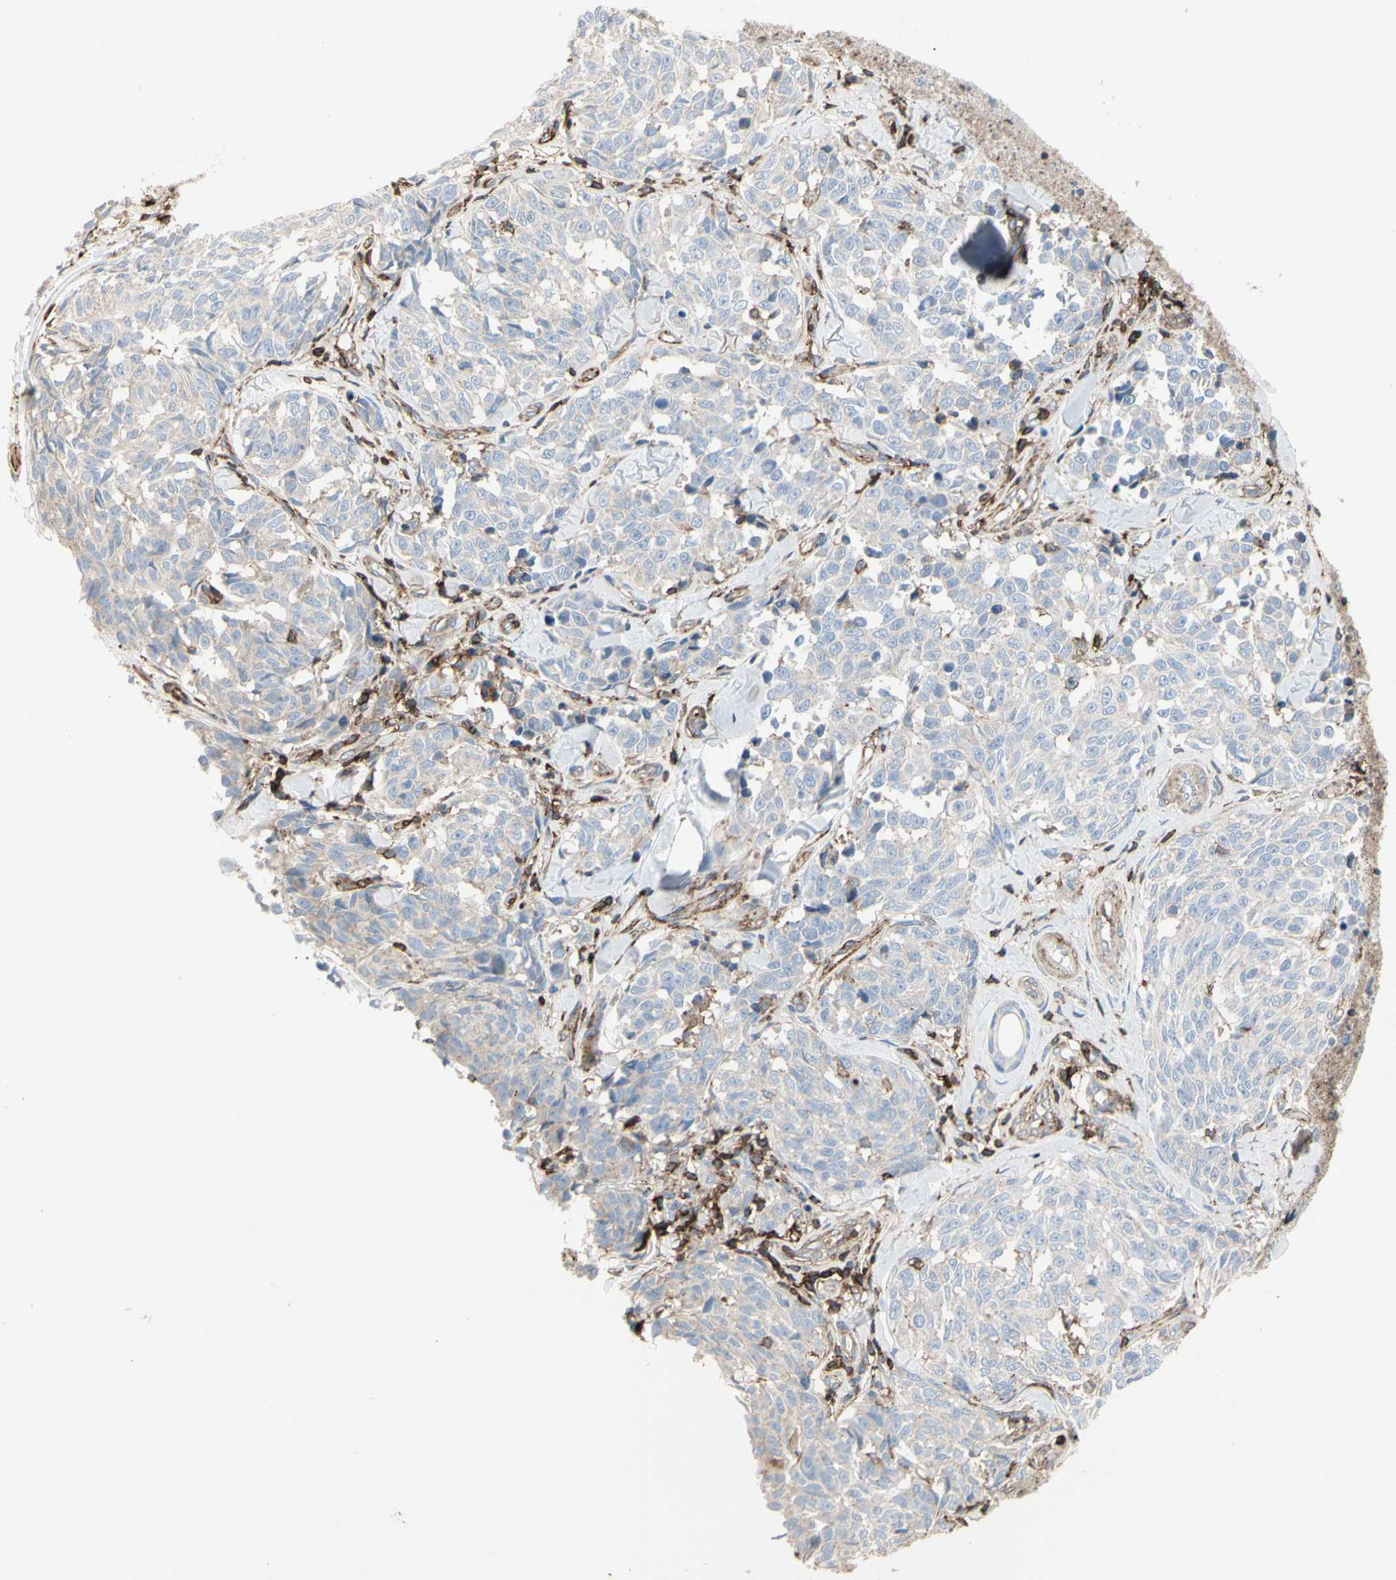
{"staining": {"intensity": "weak", "quantity": "<25%", "location": "cytoplasmic/membranous"}, "tissue": "melanoma", "cell_type": "Tumor cells", "image_type": "cancer", "snomed": [{"axis": "morphology", "description": "Malignant melanoma, NOS"}, {"axis": "topography", "description": "Skin"}], "caption": "Tumor cells are negative for protein expression in human melanoma.", "gene": "CLEC2B", "patient": {"sex": "female", "age": 64}}